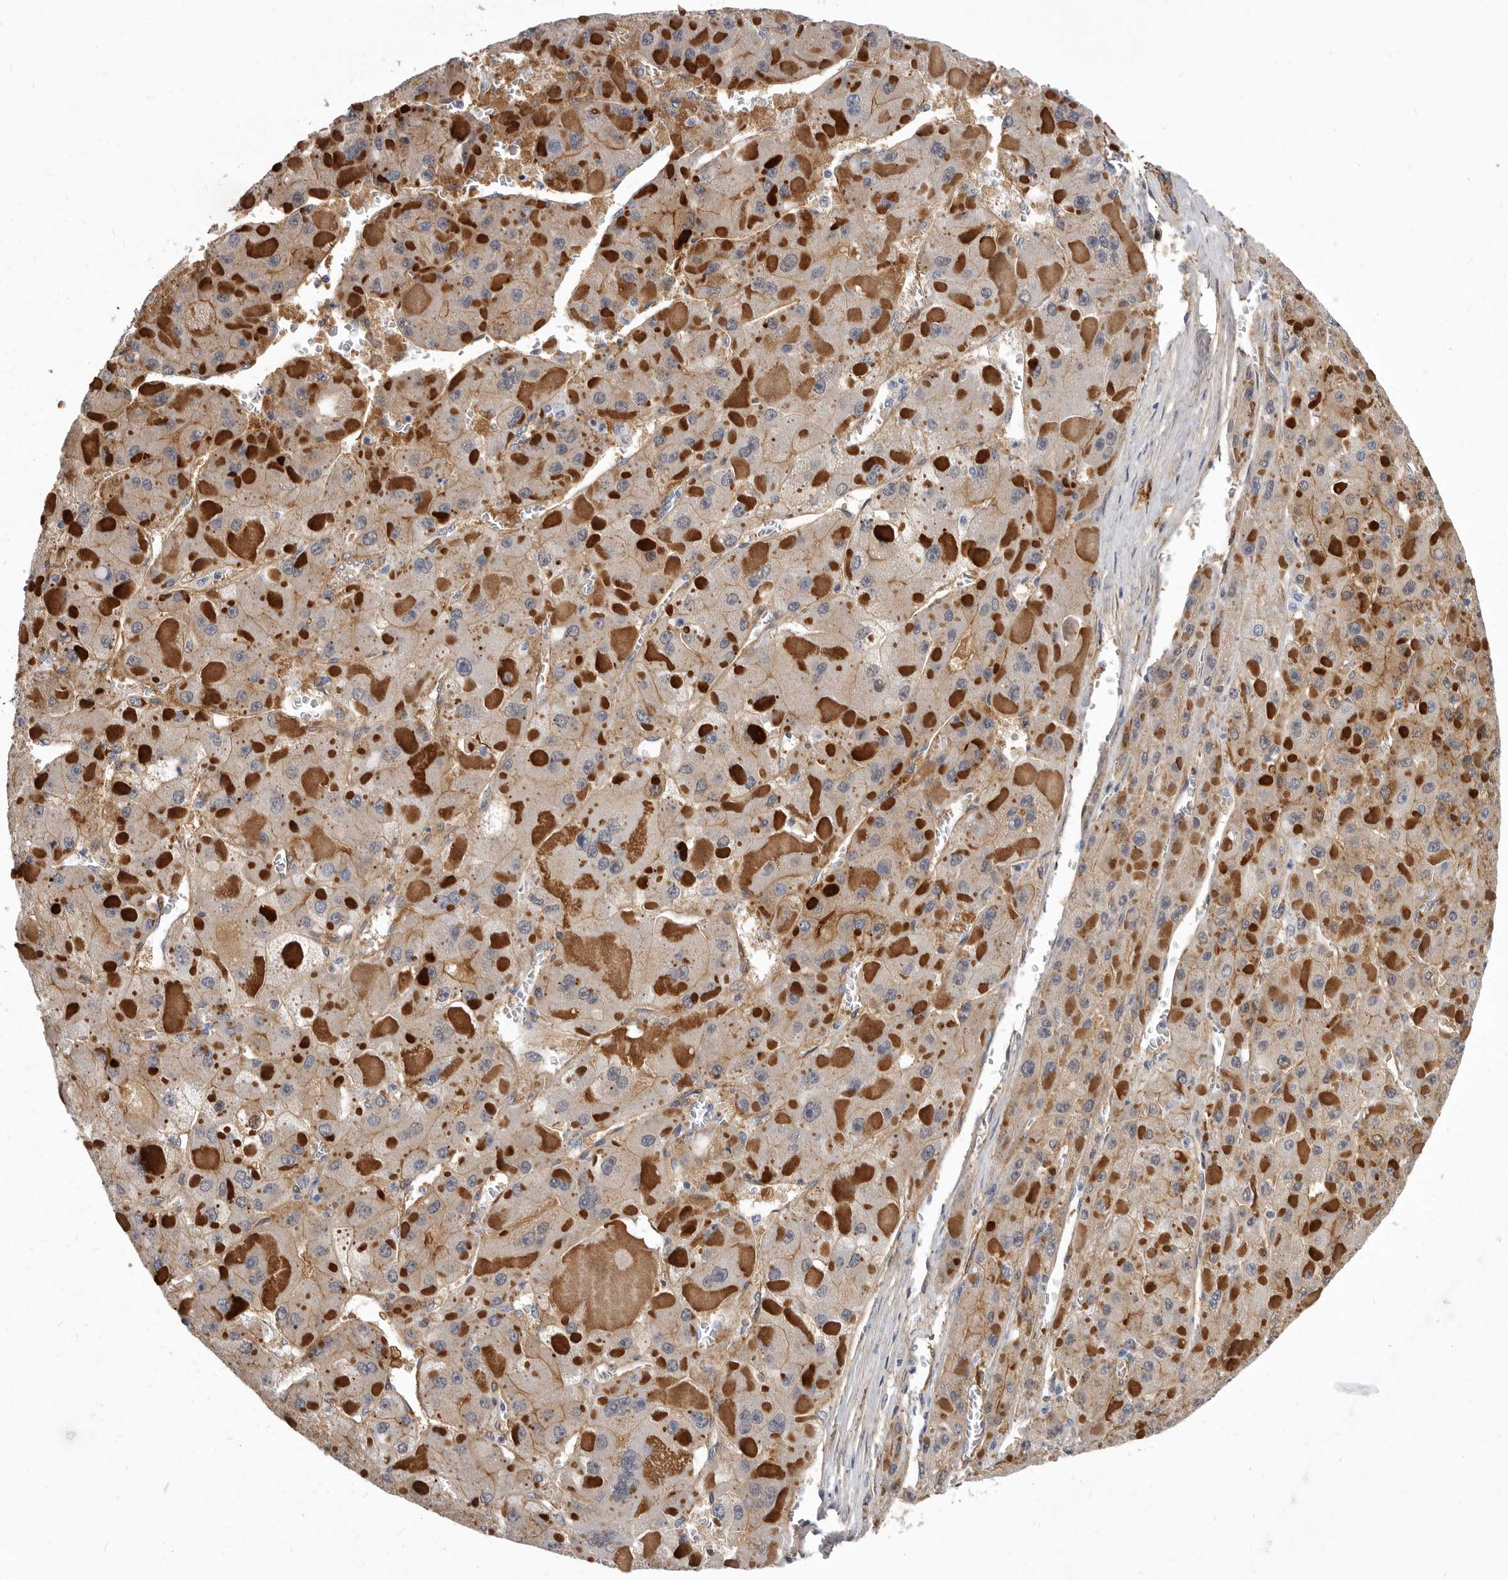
{"staining": {"intensity": "moderate", "quantity": "25%-75%", "location": "cytoplasmic/membranous"}, "tissue": "liver cancer", "cell_type": "Tumor cells", "image_type": "cancer", "snomed": [{"axis": "morphology", "description": "Carcinoma, Hepatocellular, NOS"}, {"axis": "topography", "description": "Liver"}], "caption": "Hepatocellular carcinoma (liver) stained with immunohistochemistry (IHC) shows moderate cytoplasmic/membranous staining in about 25%-75% of tumor cells. (brown staining indicates protein expression, while blue staining denotes nuclei).", "gene": "ENAH", "patient": {"sex": "female", "age": 73}}